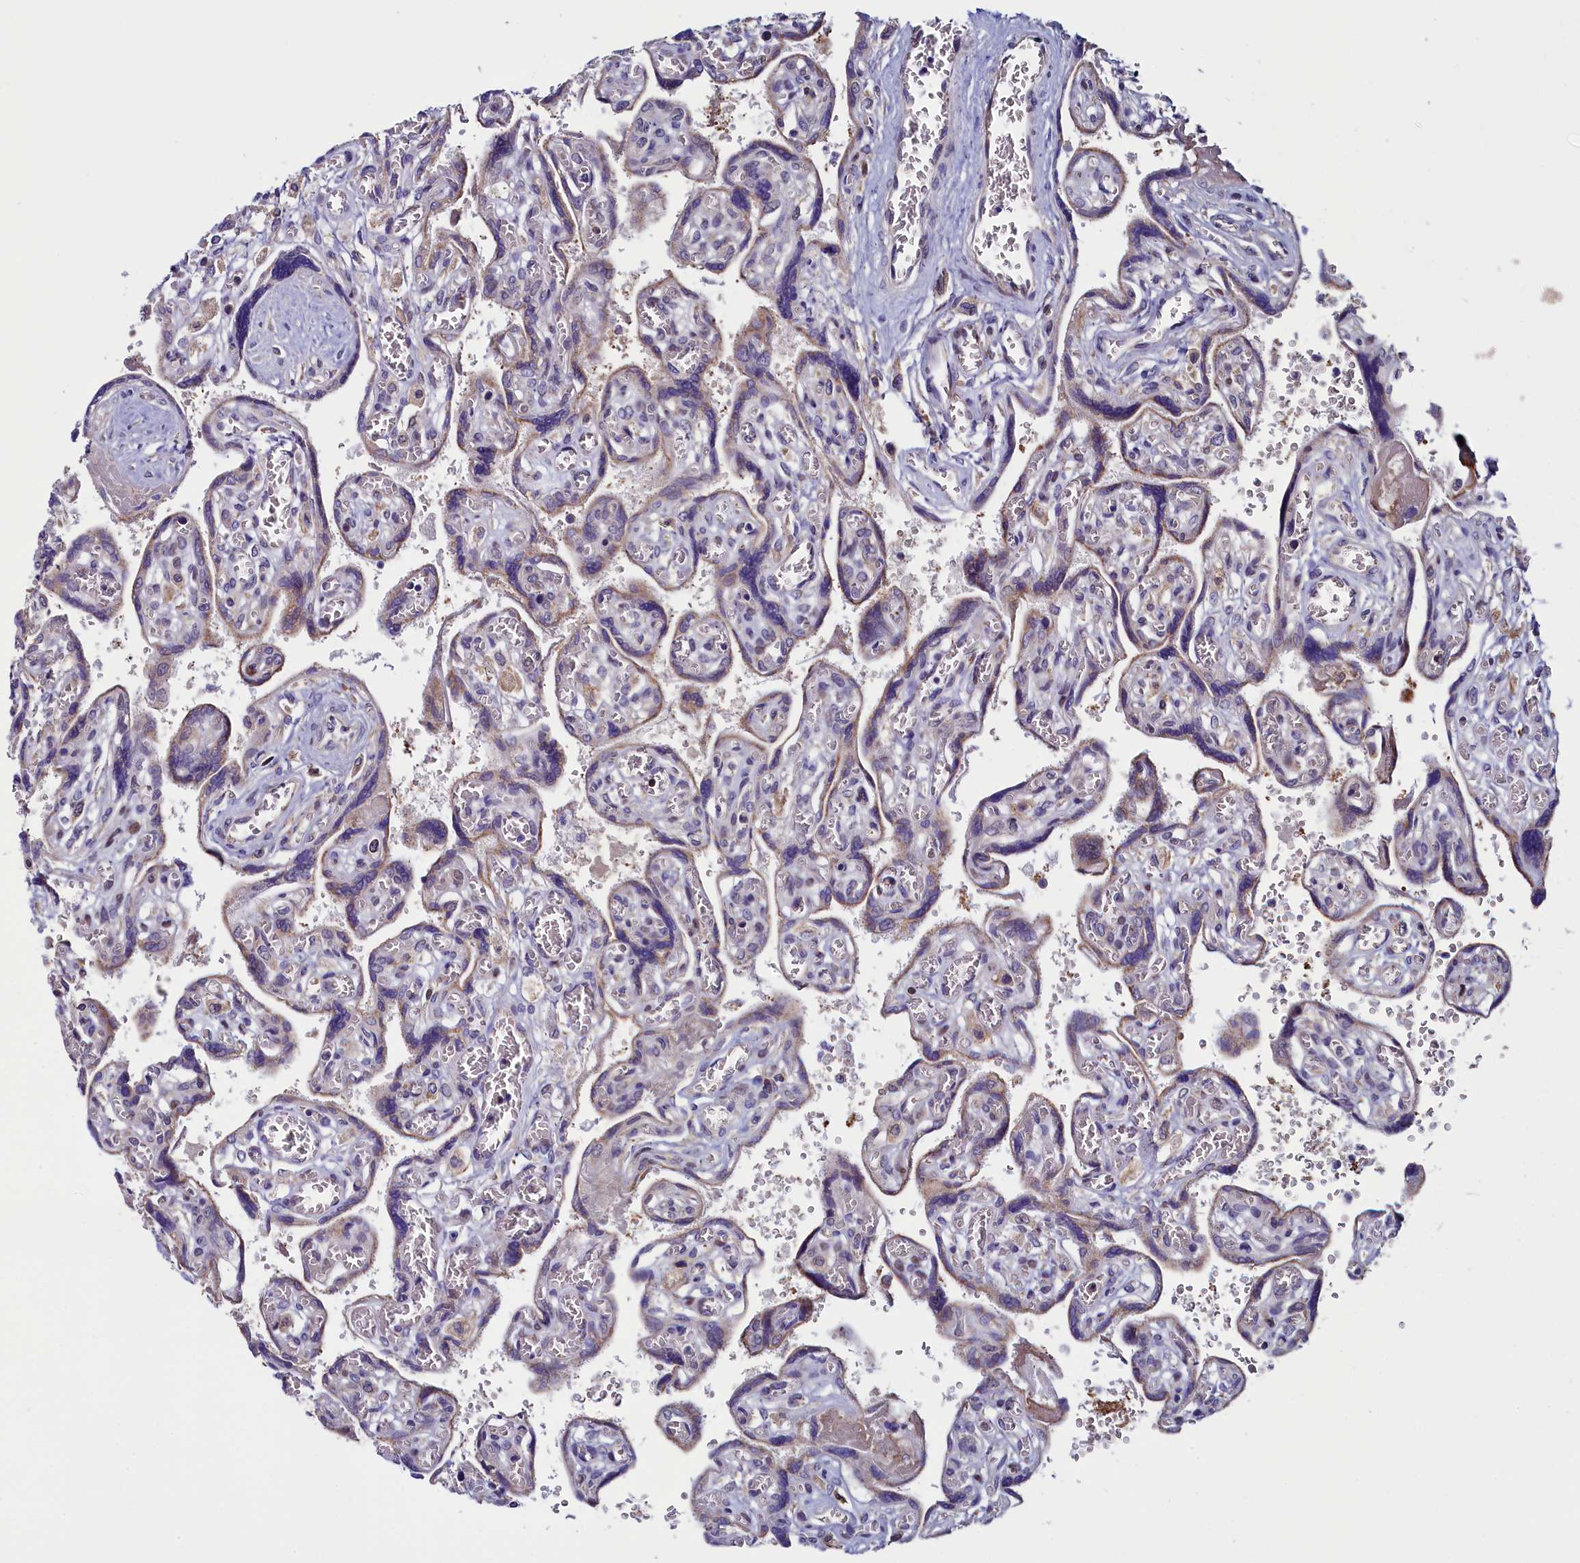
{"staining": {"intensity": "moderate", "quantity": "25%-75%", "location": "cytoplasmic/membranous"}, "tissue": "placenta", "cell_type": "Trophoblastic cells", "image_type": "normal", "snomed": [{"axis": "morphology", "description": "Normal tissue, NOS"}, {"axis": "topography", "description": "Placenta"}], "caption": "Protein expression analysis of unremarkable human placenta reveals moderate cytoplasmic/membranous expression in about 25%-75% of trophoblastic cells.", "gene": "CIAPIN1", "patient": {"sex": "female", "age": 39}}